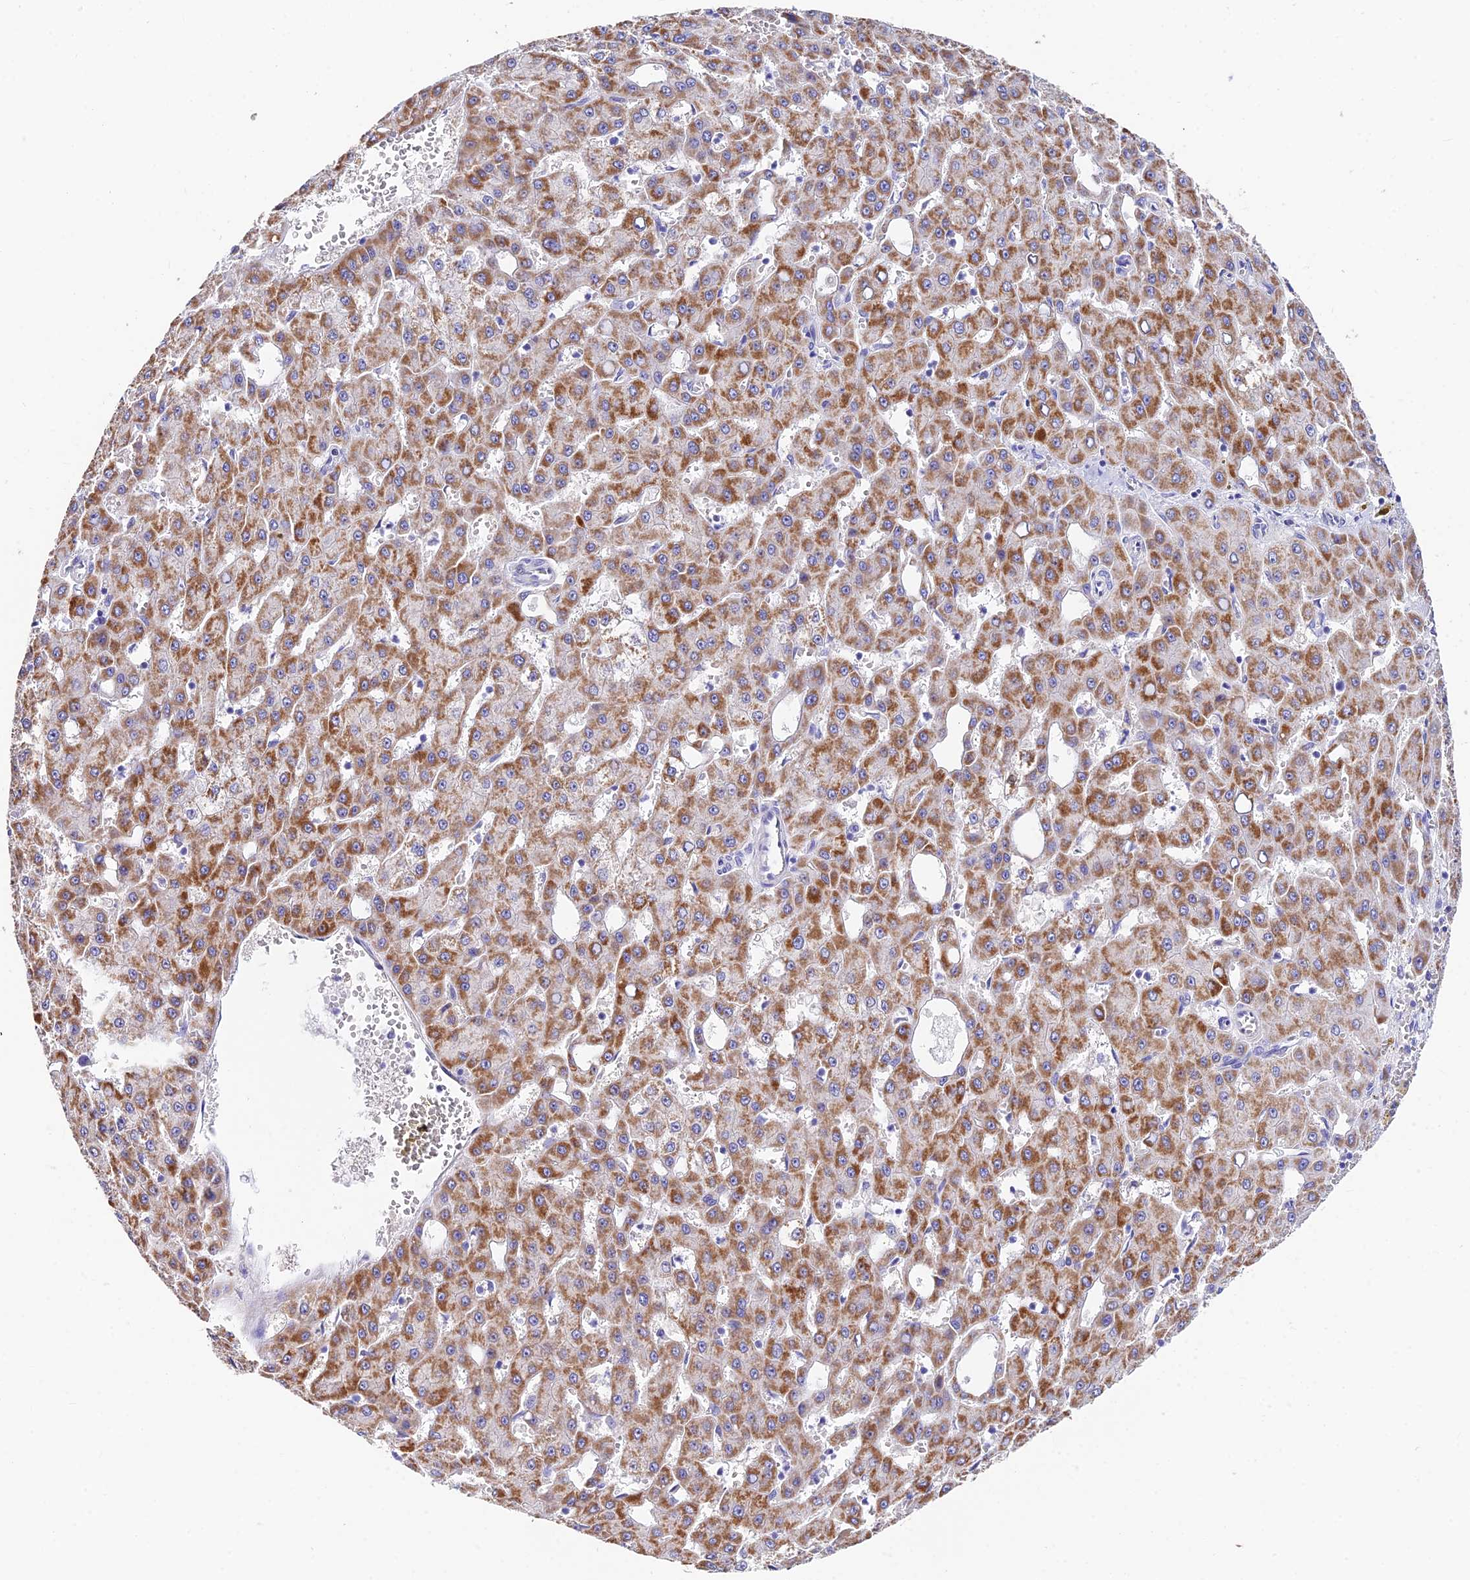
{"staining": {"intensity": "strong", "quantity": ">75%", "location": "cytoplasmic/membranous"}, "tissue": "liver cancer", "cell_type": "Tumor cells", "image_type": "cancer", "snomed": [{"axis": "morphology", "description": "Carcinoma, Hepatocellular, NOS"}, {"axis": "topography", "description": "Liver"}], "caption": "Liver cancer (hepatocellular carcinoma) stained for a protein exhibits strong cytoplasmic/membranous positivity in tumor cells.", "gene": "CEP41", "patient": {"sex": "male", "age": 47}}